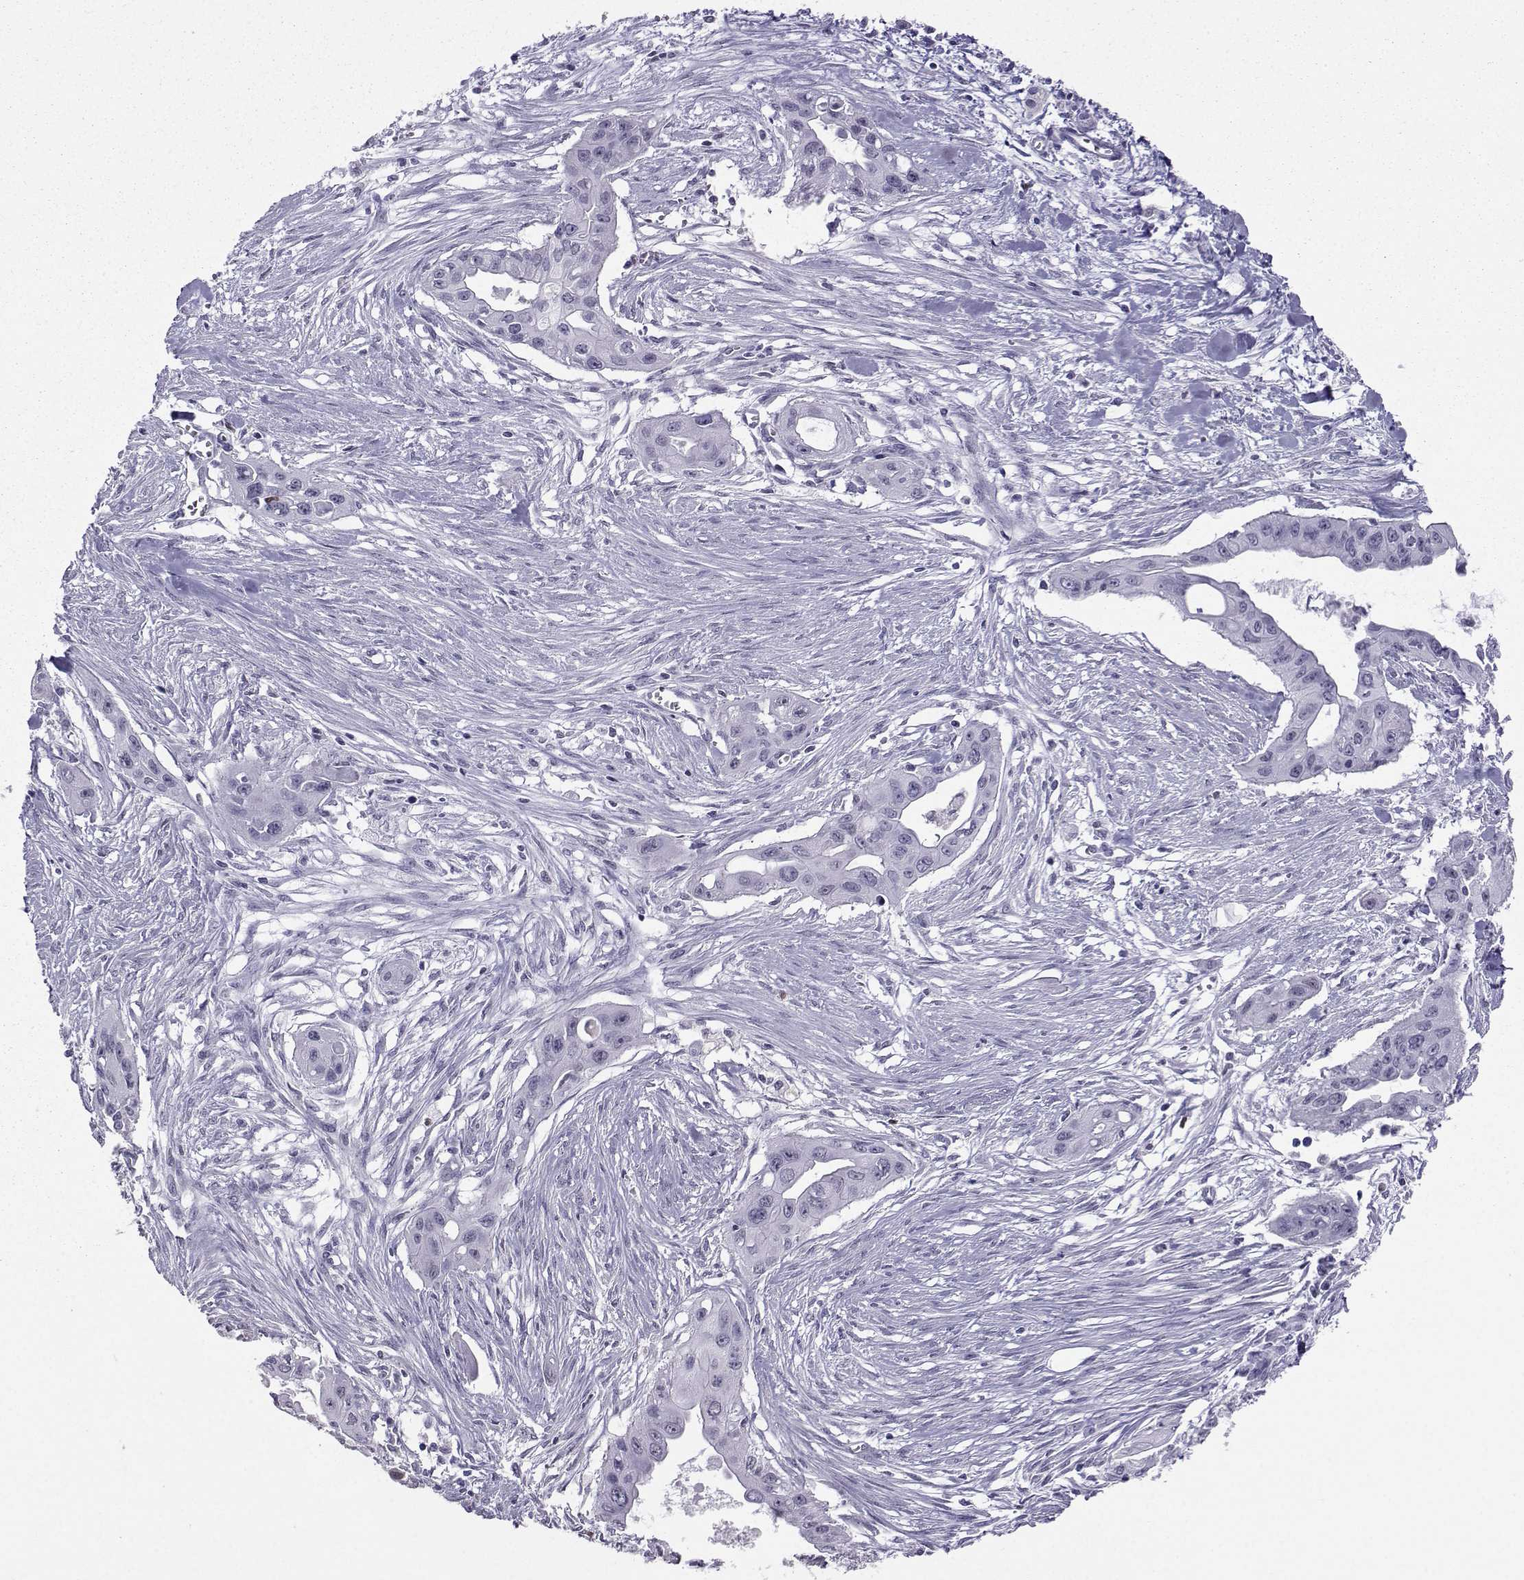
{"staining": {"intensity": "negative", "quantity": "none", "location": "none"}, "tissue": "pancreatic cancer", "cell_type": "Tumor cells", "image_type": "cancer", "snomed": [{"axis": "morphology", "description": "Adenocarcinoma, NOS"}, {"axis": "topography", "description": "Pancreas"}], "caption": "Tumor cells are negative for protein expression in human pancreatic adenocarcinoma.", "gene": "TEDC2", "patient": {"sex": "male", "age": 60}}